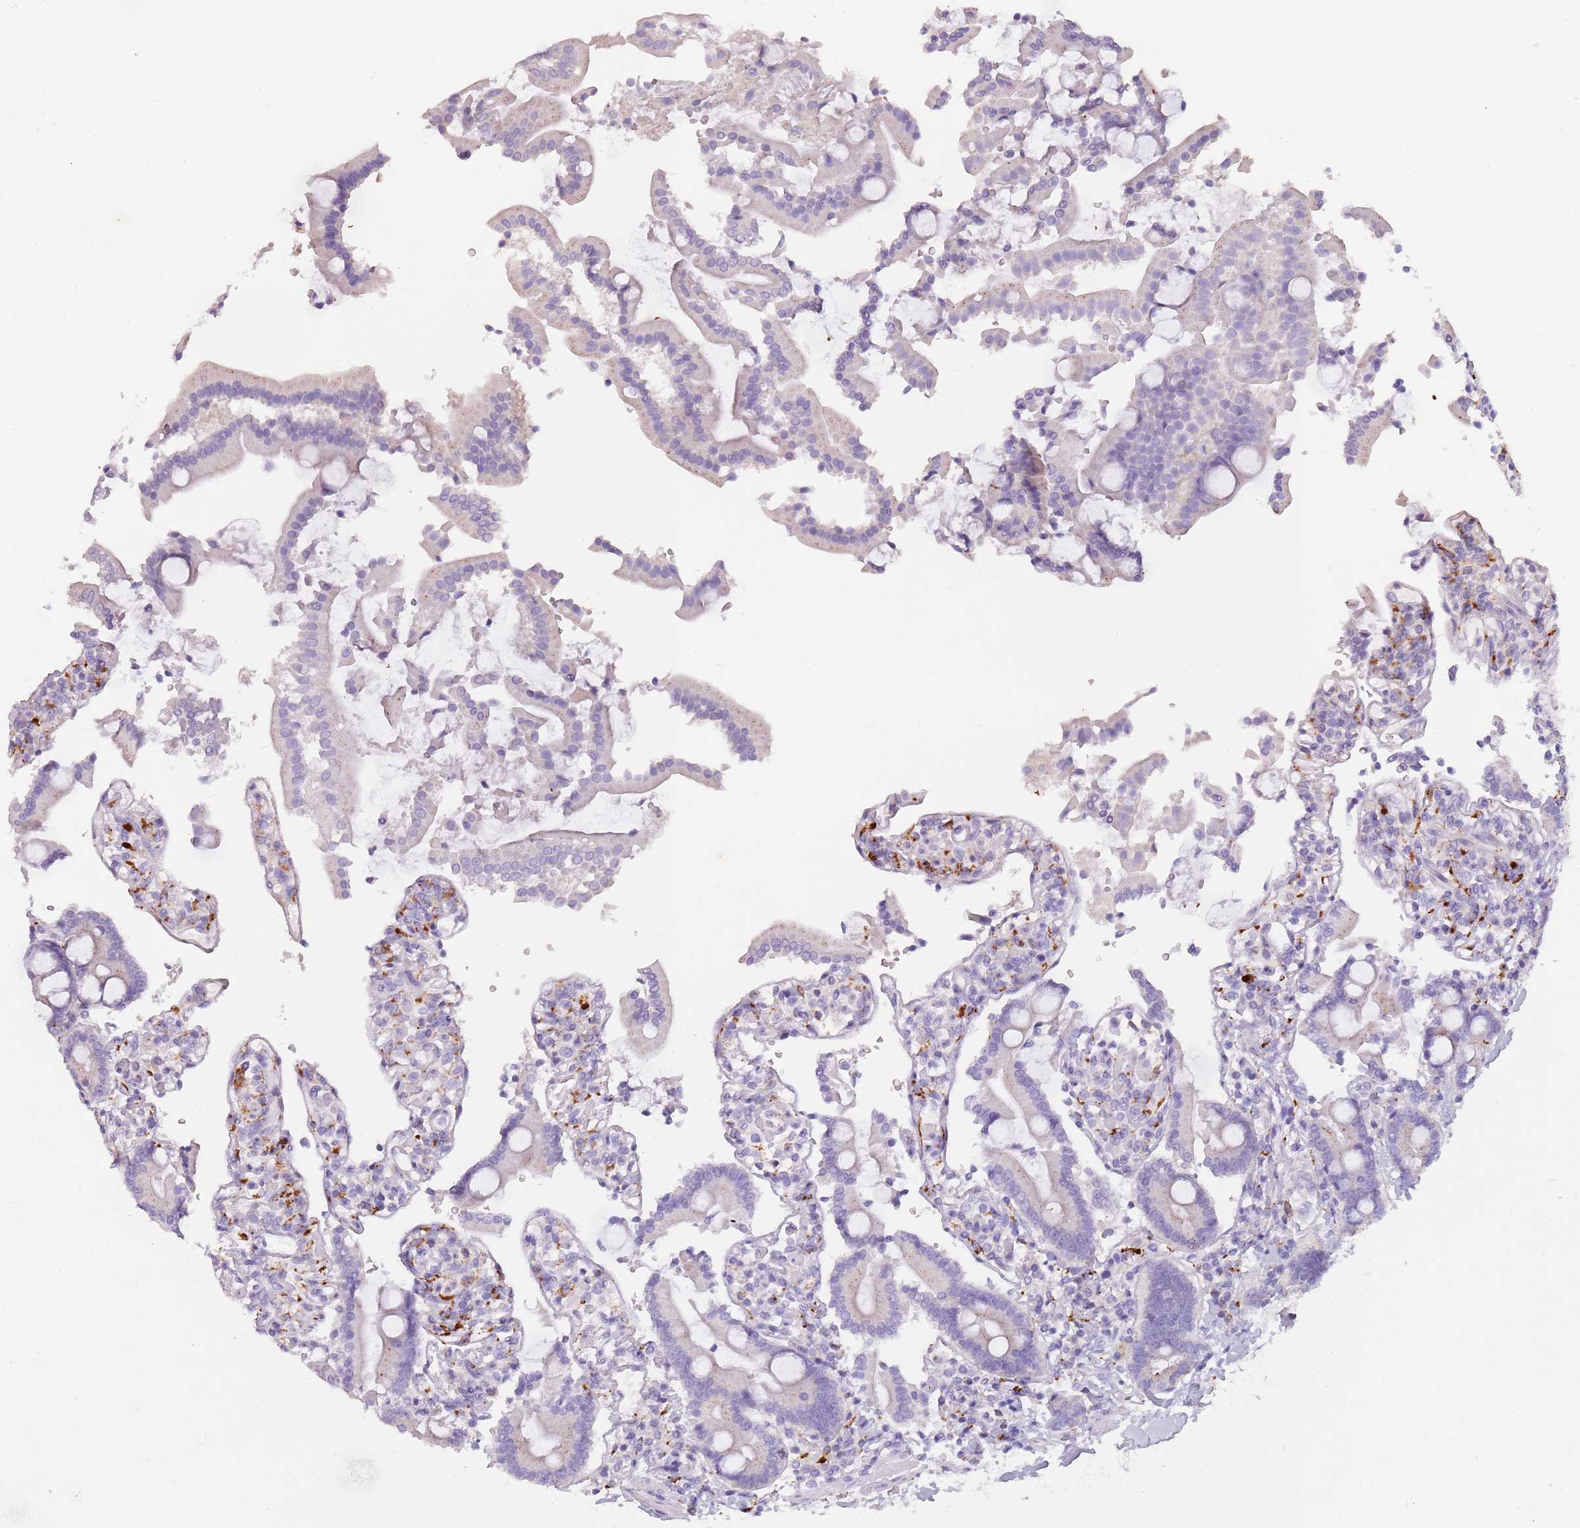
{"staining": {"intensity": "negative", "quantity": "none", "location": "none"}, "tissue": "duodenum", "cell_type": "Glandular cells", "image_type": "normal", "snomed": [{"axis": "morphology", "description": "Normal tissue, NOS"}, {"axis": "topography", "description": "Duodenum"}], "caption": "Immunohistochemical staining of benign duodenum displays no significant positivity in glandular cells. The staining was performed using DAB to visualize the protein expression in brown, while the nuclei were stained in blue with hematoxylin (Magnification: 20x).", "gene": "NWD2", "patient": {"sex": "male", "age": 55}}